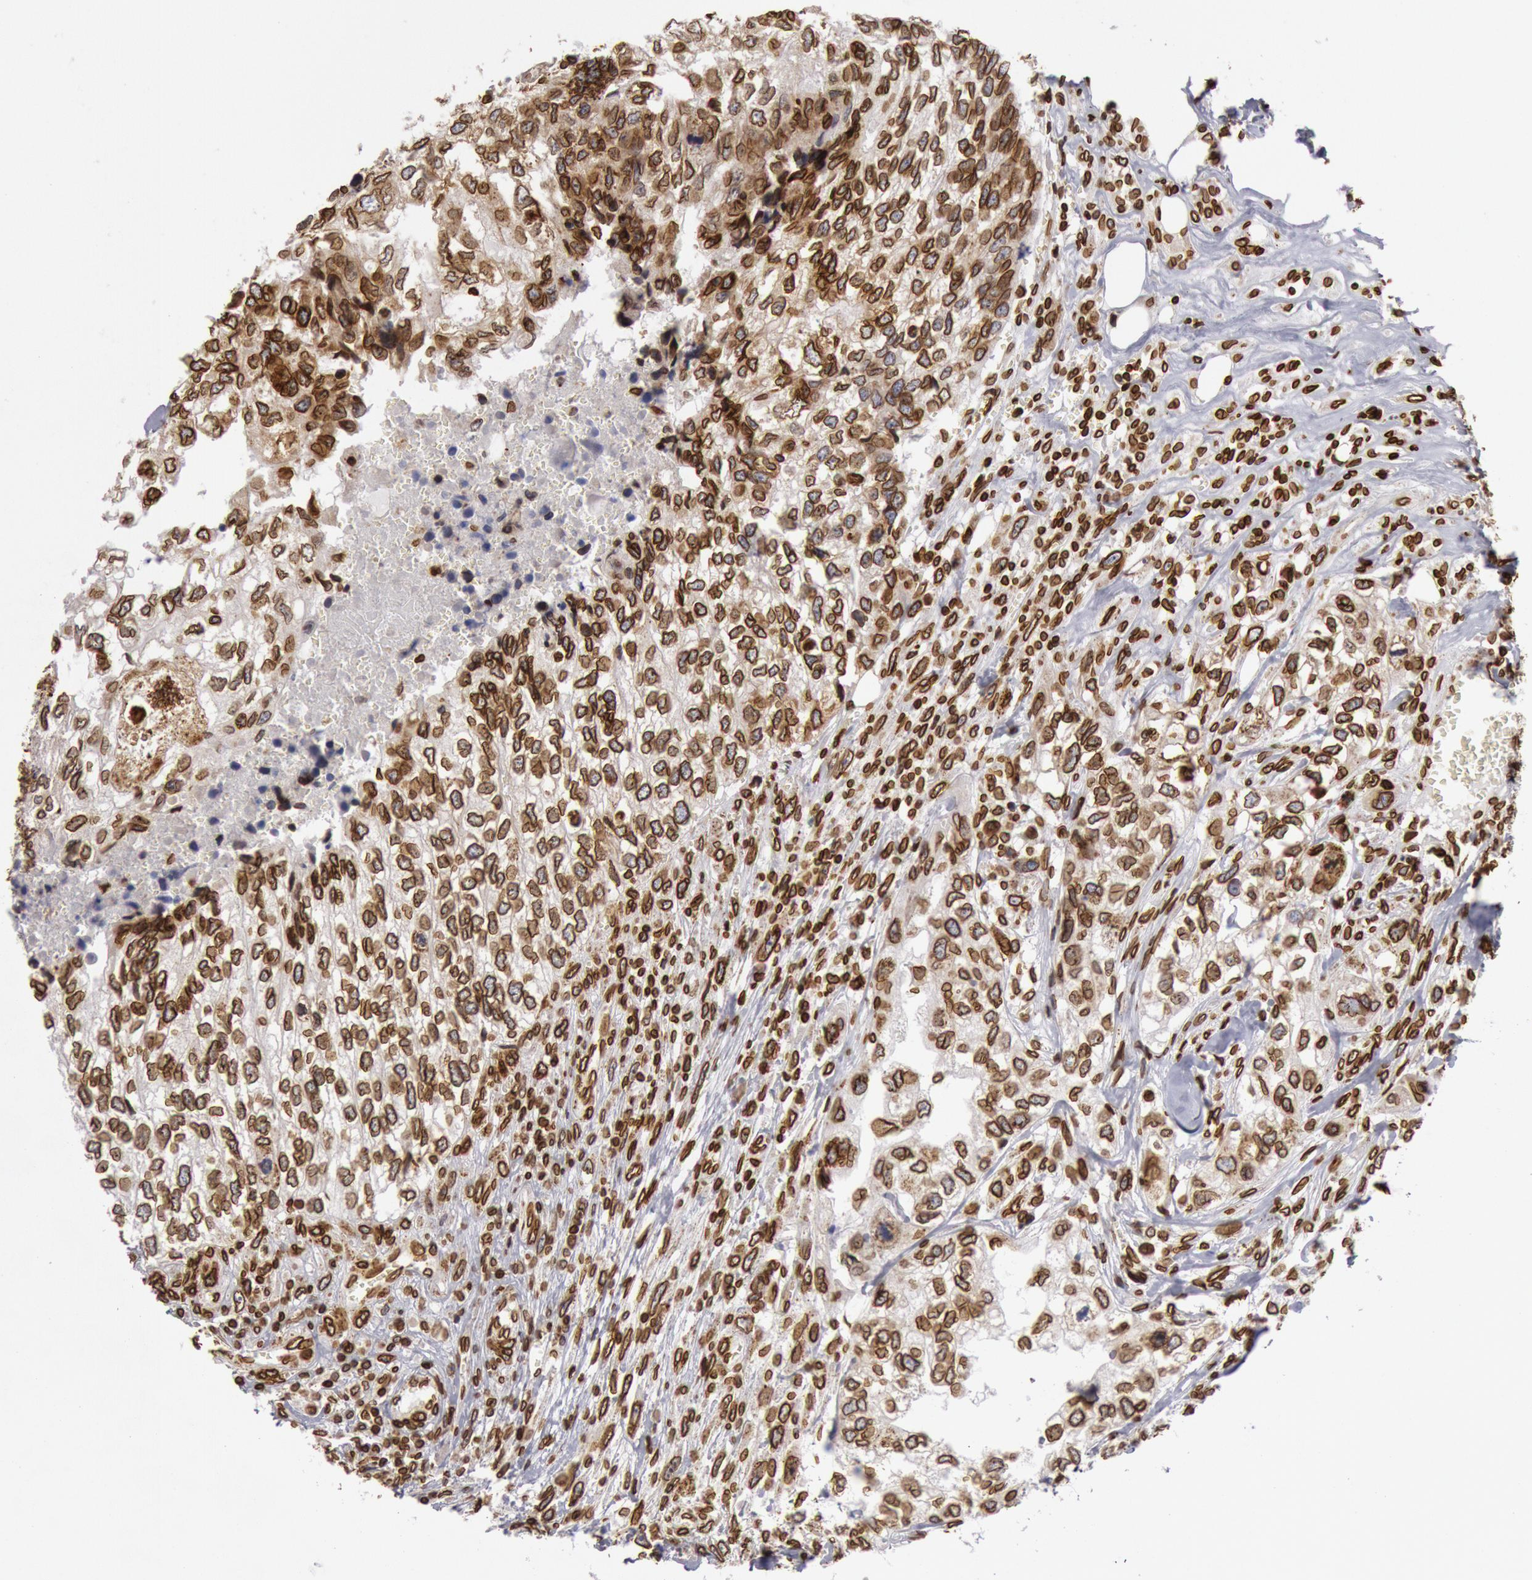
{"staining": {"intensity": "strong", "quantity": ">75%", "location": "nuclear"}, "tissue": "breast cancer", "cell_type": "Tumor cells", "image_type": "cancer", "snomed": [{"axis": "morphology", "description": "Neoplasm, malignant, NOS"}, {"axis": "topography", "description": "Breast"}], "caption": "IHC (DAB) staining of human breast cancer exhibits strong nuclear protein positivity in approximately >75% of tumor cells.", "gene": "SUN2", "patient": {"sex": "female", "age": 50}}